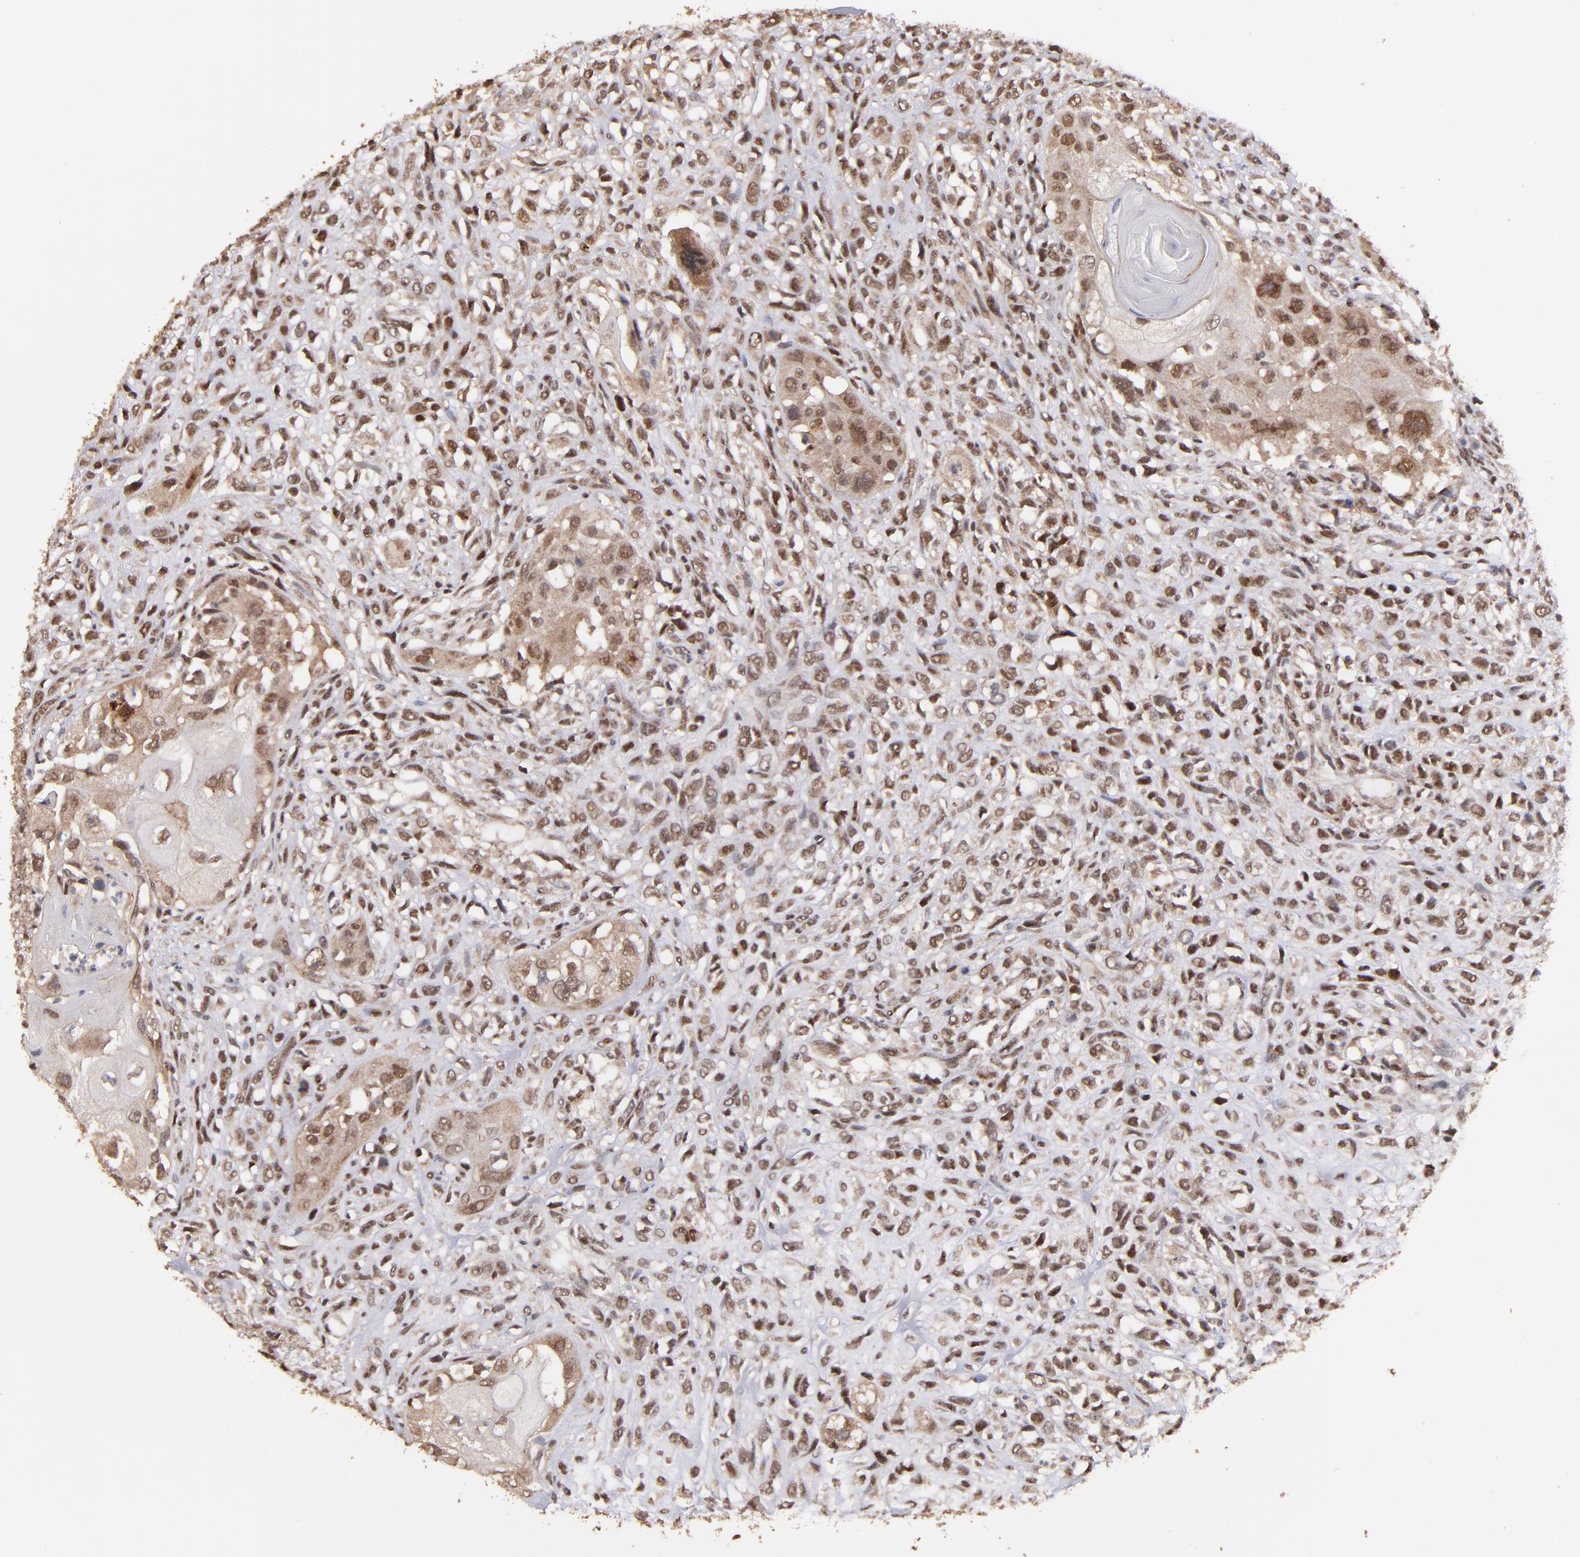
{"staining": {"intensity": "moderate", "quantity": ">75%", "location": "nuclear"}, "tissue": "head and neck cancer", "cell_type": "Tumor cells", "image_type": "cancer", "snomed": [{"axis": "morphology", "description": "Neoplasm, malignant, NOS"}, {"axis": "topography", "description": "Salivary gland"}, {"axis": "topography", "description": "Head-Neck"}], "caption": "Protein expression analysis of head and neck cancer (malignant neoplasm) exhibits moderate nuclear expression in about >75% of tumor cells.", "gene": "EAPP", "patient": {"sex": "male", "age": 43}}